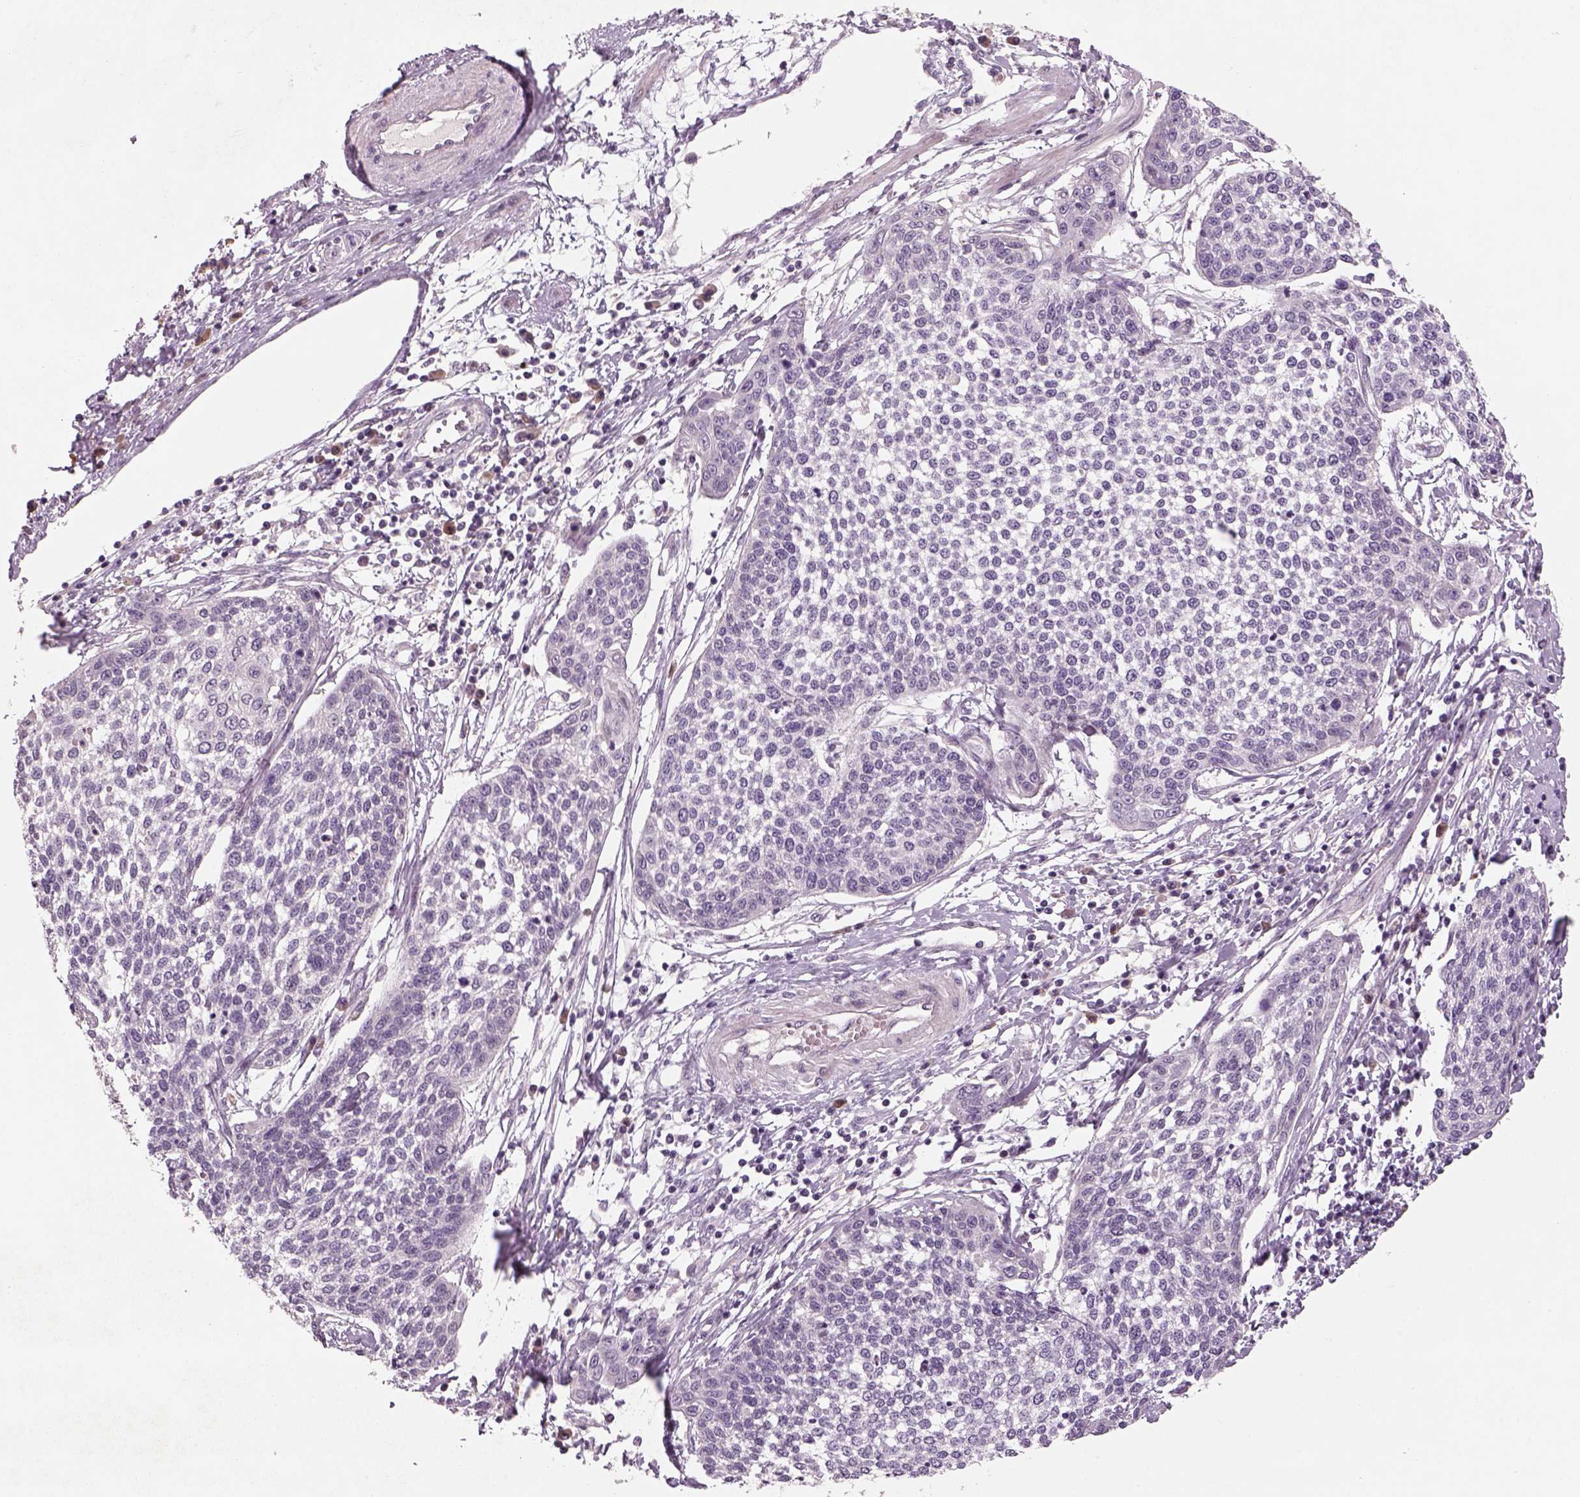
{"staining": {"intensity": "negative", "quantity": "none", "location": "none"}, "tissue": "cervical cancer", "cell_type": "Tumor cells", "image_type": "cancer", "snomed": [{"axis": "morphology", "description": "Squamous cell carcinoma, NOS"}, {"axis": "topography", "description": "Cervix"}], "caption": "The histopathology image exhibits no staining of tumor cells in cervical squamous cell carcinoma. (IHC, brightfield microscopy, high magnification).", "gene": "PENK", "patient": {"sex": "female", "age": 34}}